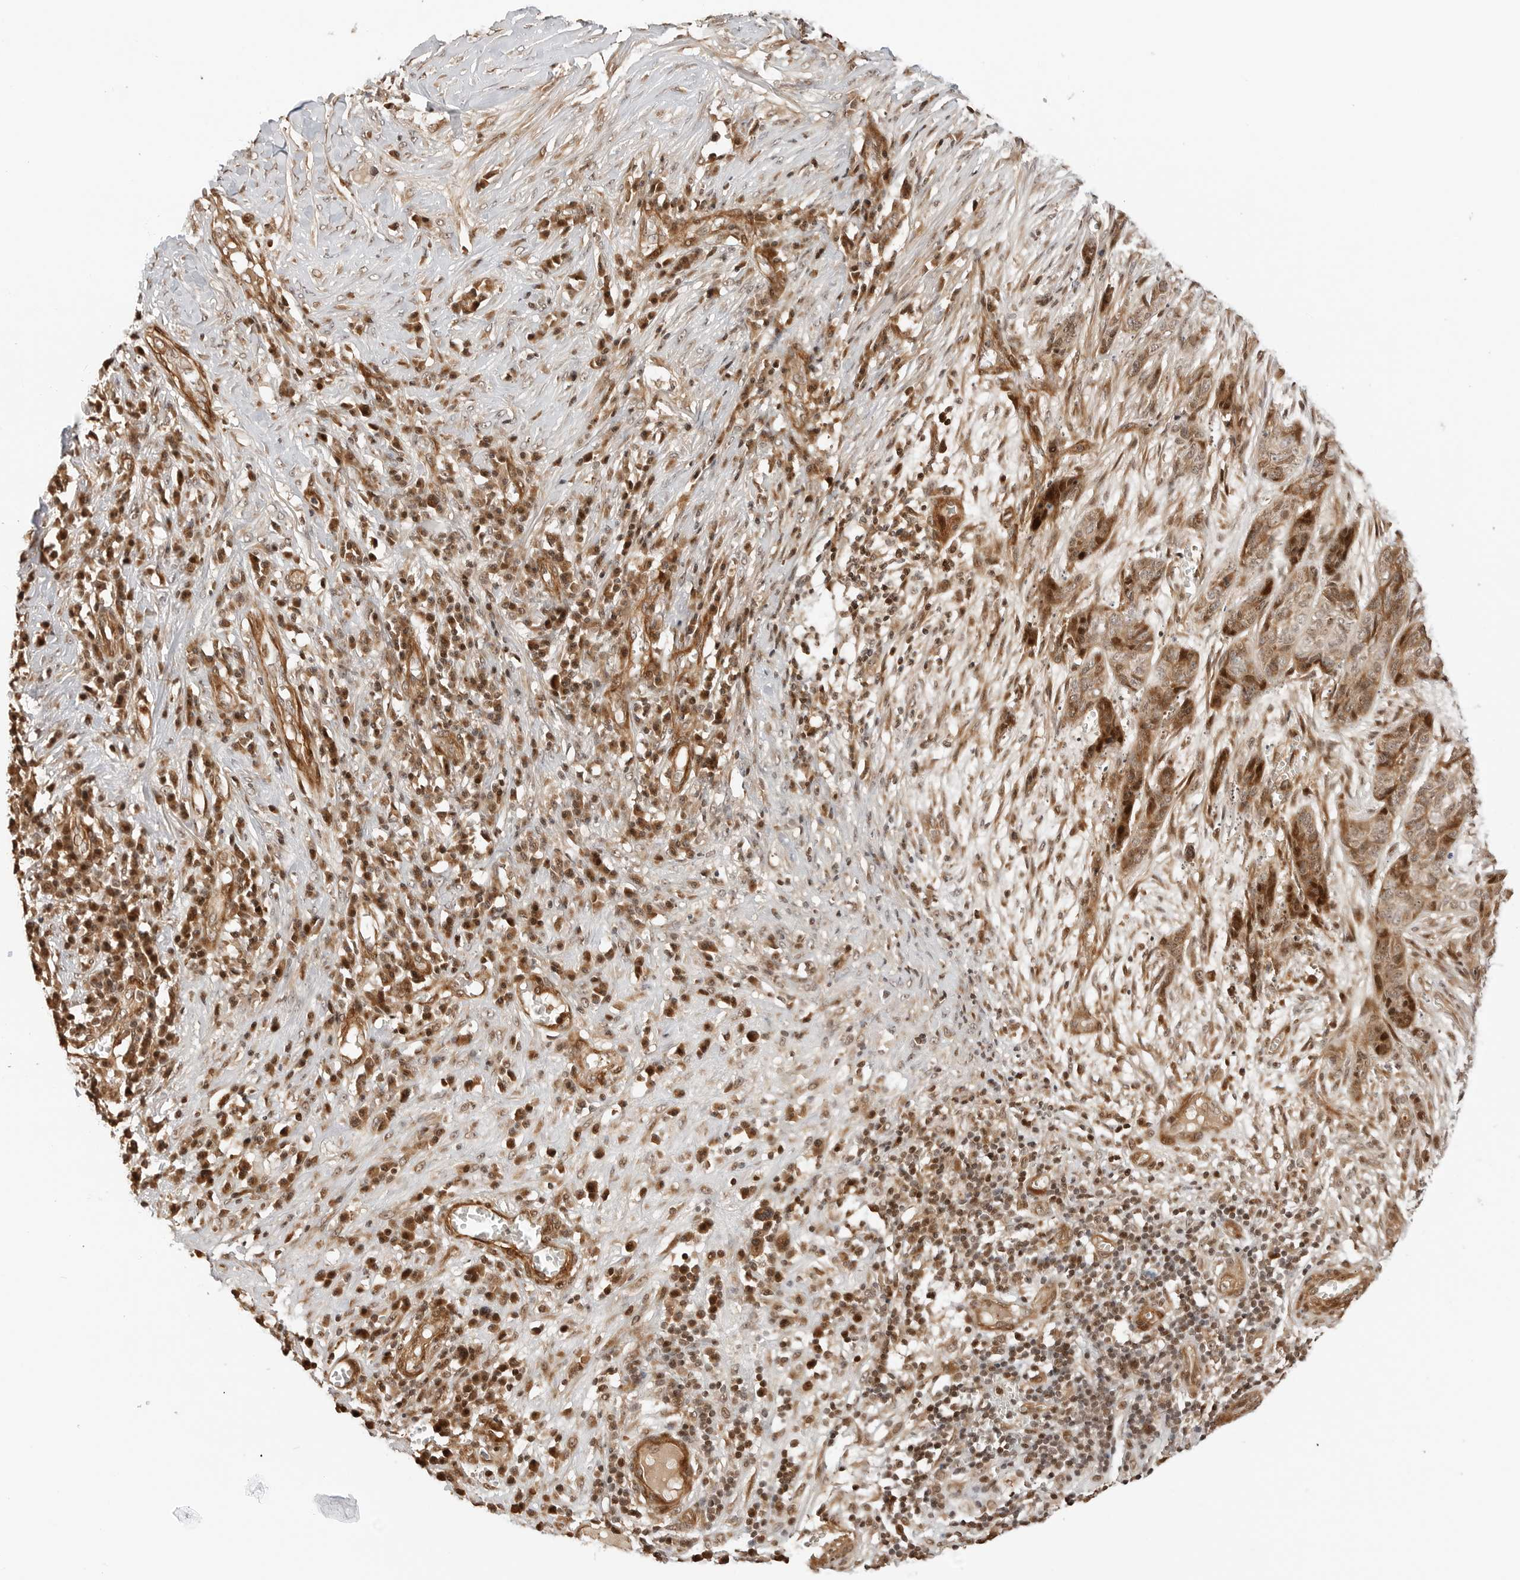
{"staining": {"intensity": "moderate", "quantity": ">75%", "location": "cytoplasmic/membranous,nuclear"}, "tissue": "skin cancer", "cell_type": "Tumor cells", "image_type": "cancer", "snomed": [{"axis": "morphology", "description": "Basal cell carcinoma"}, {"axis": "topography", "description": "Skin"}], "caption": "Tumor cells display moderate cytoplasmic/membranous and nuclear expression in approximately >75% of cells in basal cell carcinoma (skin).", "gene": "GEM", "patient": {"sex": "female", "age": 64}}